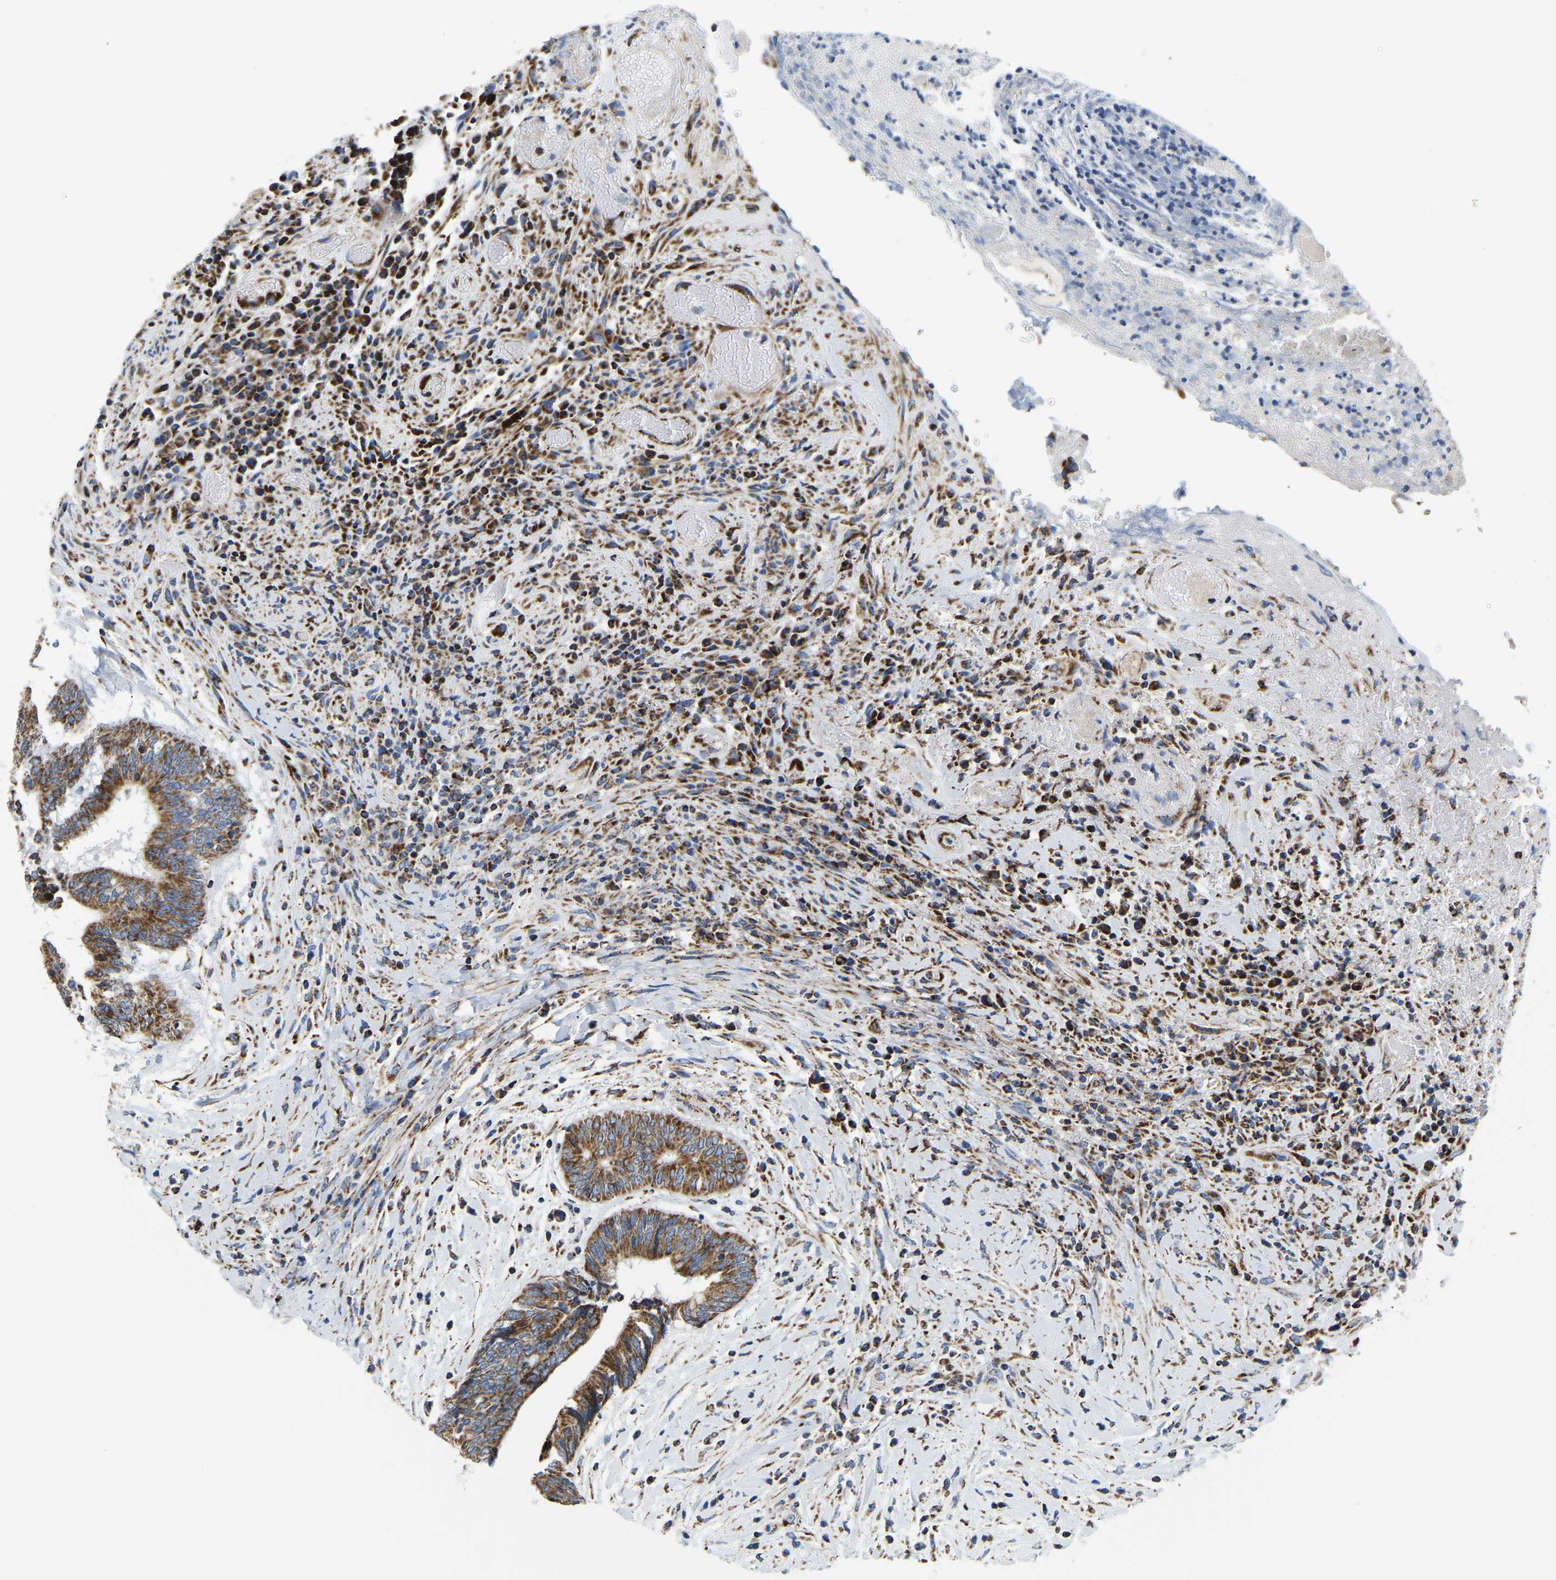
{"staining": {"intensity": "strong", "quantity": ">75%", "location": "cytoplasmic/membranous"}, "tissue": "colorectal cancer", "cell_type": "Tumor cells", "image_type": "cancer", "snomed": [{"axis": "morphology", "description": "Adenocarcinoma, NOS"}, {"axis": "topography", "description": "Rectum"}], "caption": "IHC of human colorectal cancer shows high levels of strong cytoplasmic/membranous expression in about >75% of tumor cells. (Brightfield microscopy of DAB IHC at high magnification).", "gene": "SFXN1", "patient": {"sex": "male", "age": 63}}